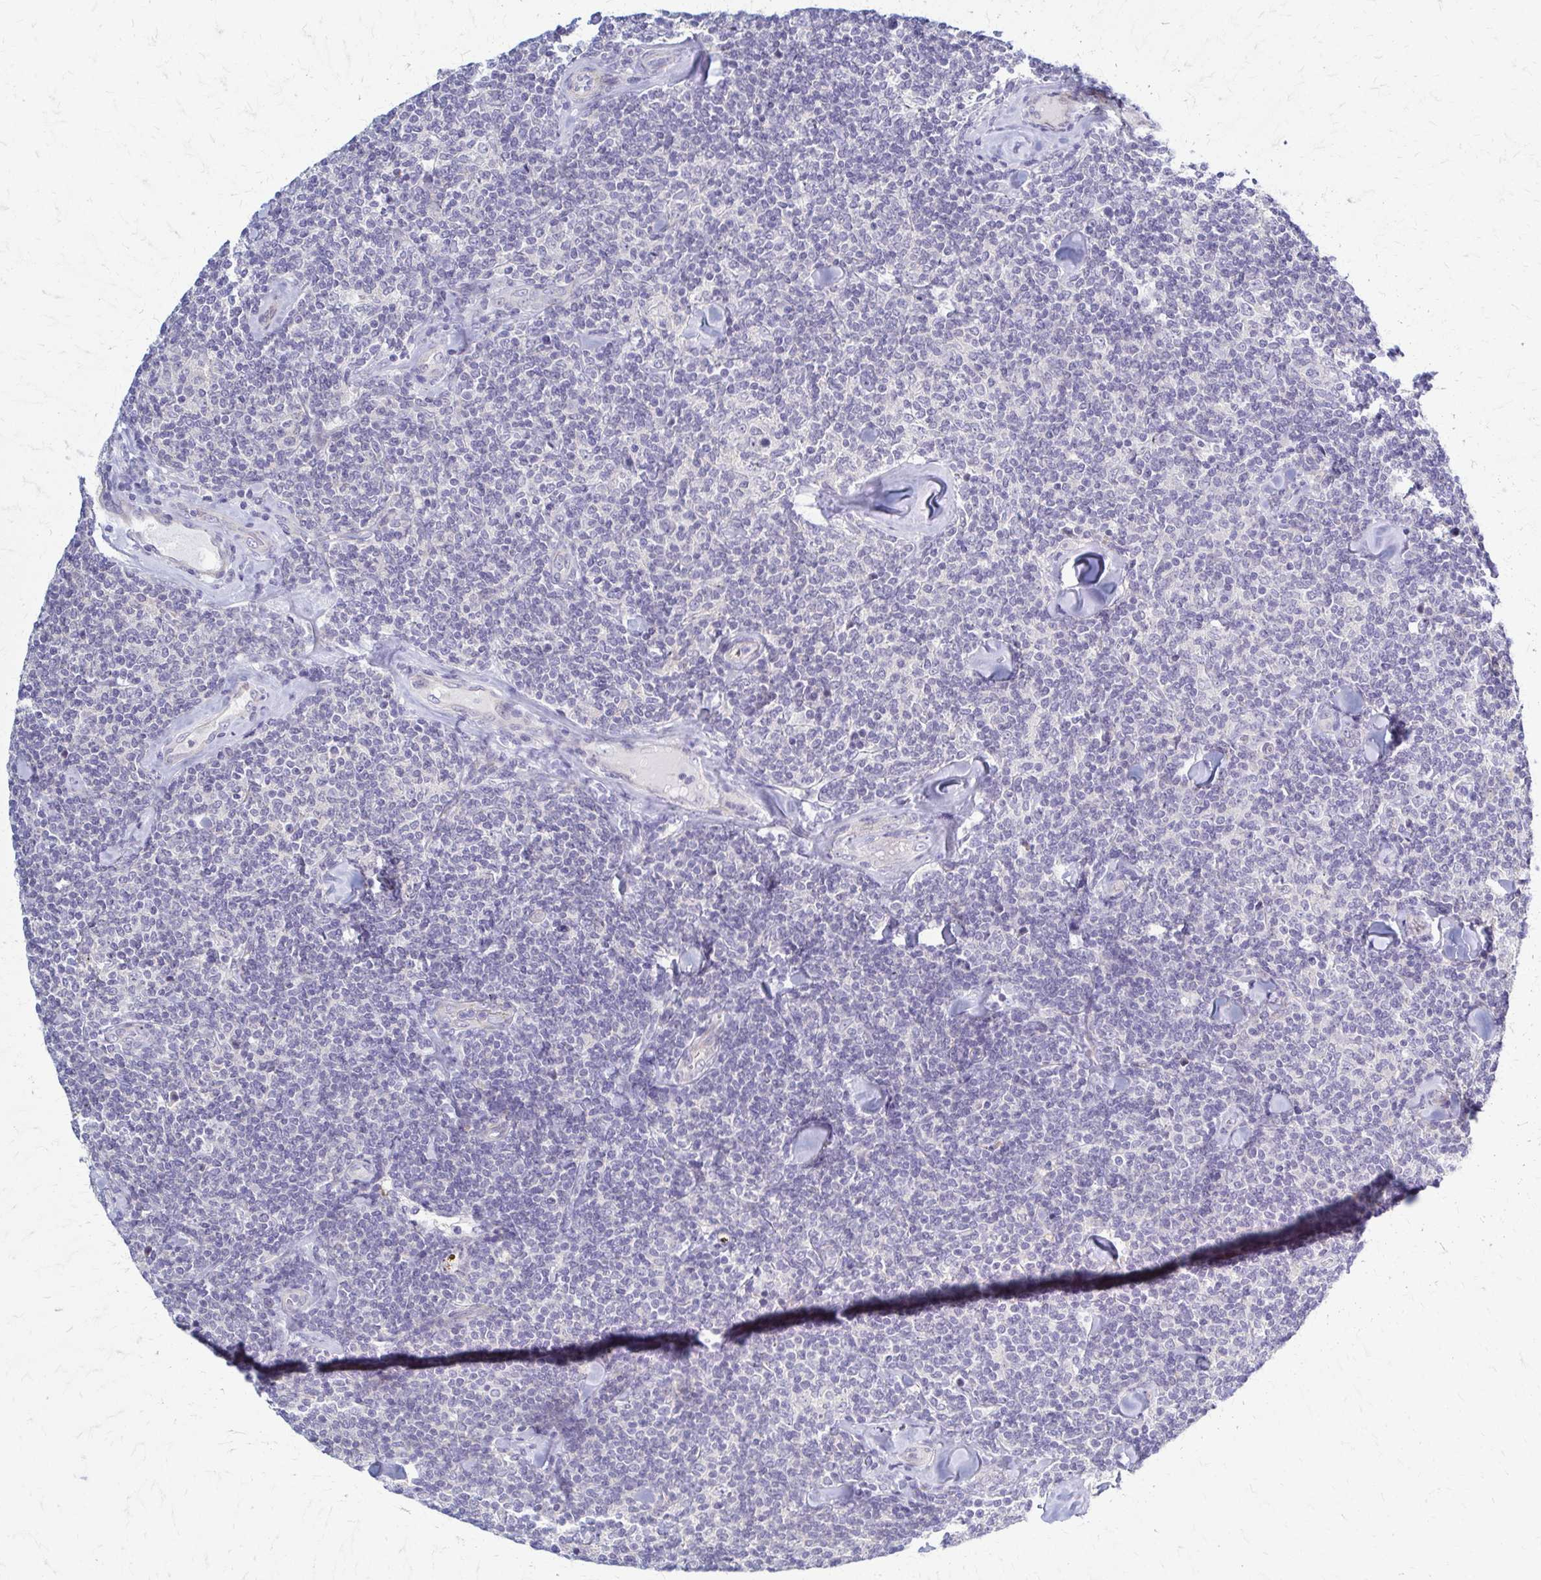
{"staining": {"intensity": "negative", "quantity": "none", "location": "none"}, "tissue": "lymphoma", "cell_type": "Tumor cells", "image_type": "cancer", "snomed": [{"axis": "morphology", "description": "Malignant lymphoma, non-Hodgkin's type, Low grade"}, {"axis": "topography", "description": "Lymph node"}], "caption": "An image of human malignant lymphoma, non-Hodgkin's type (low-grade) is negative for staining in tumor cells.", "gene": "RHOBTB2", "patient": {"sex": "female", "age": 56}}